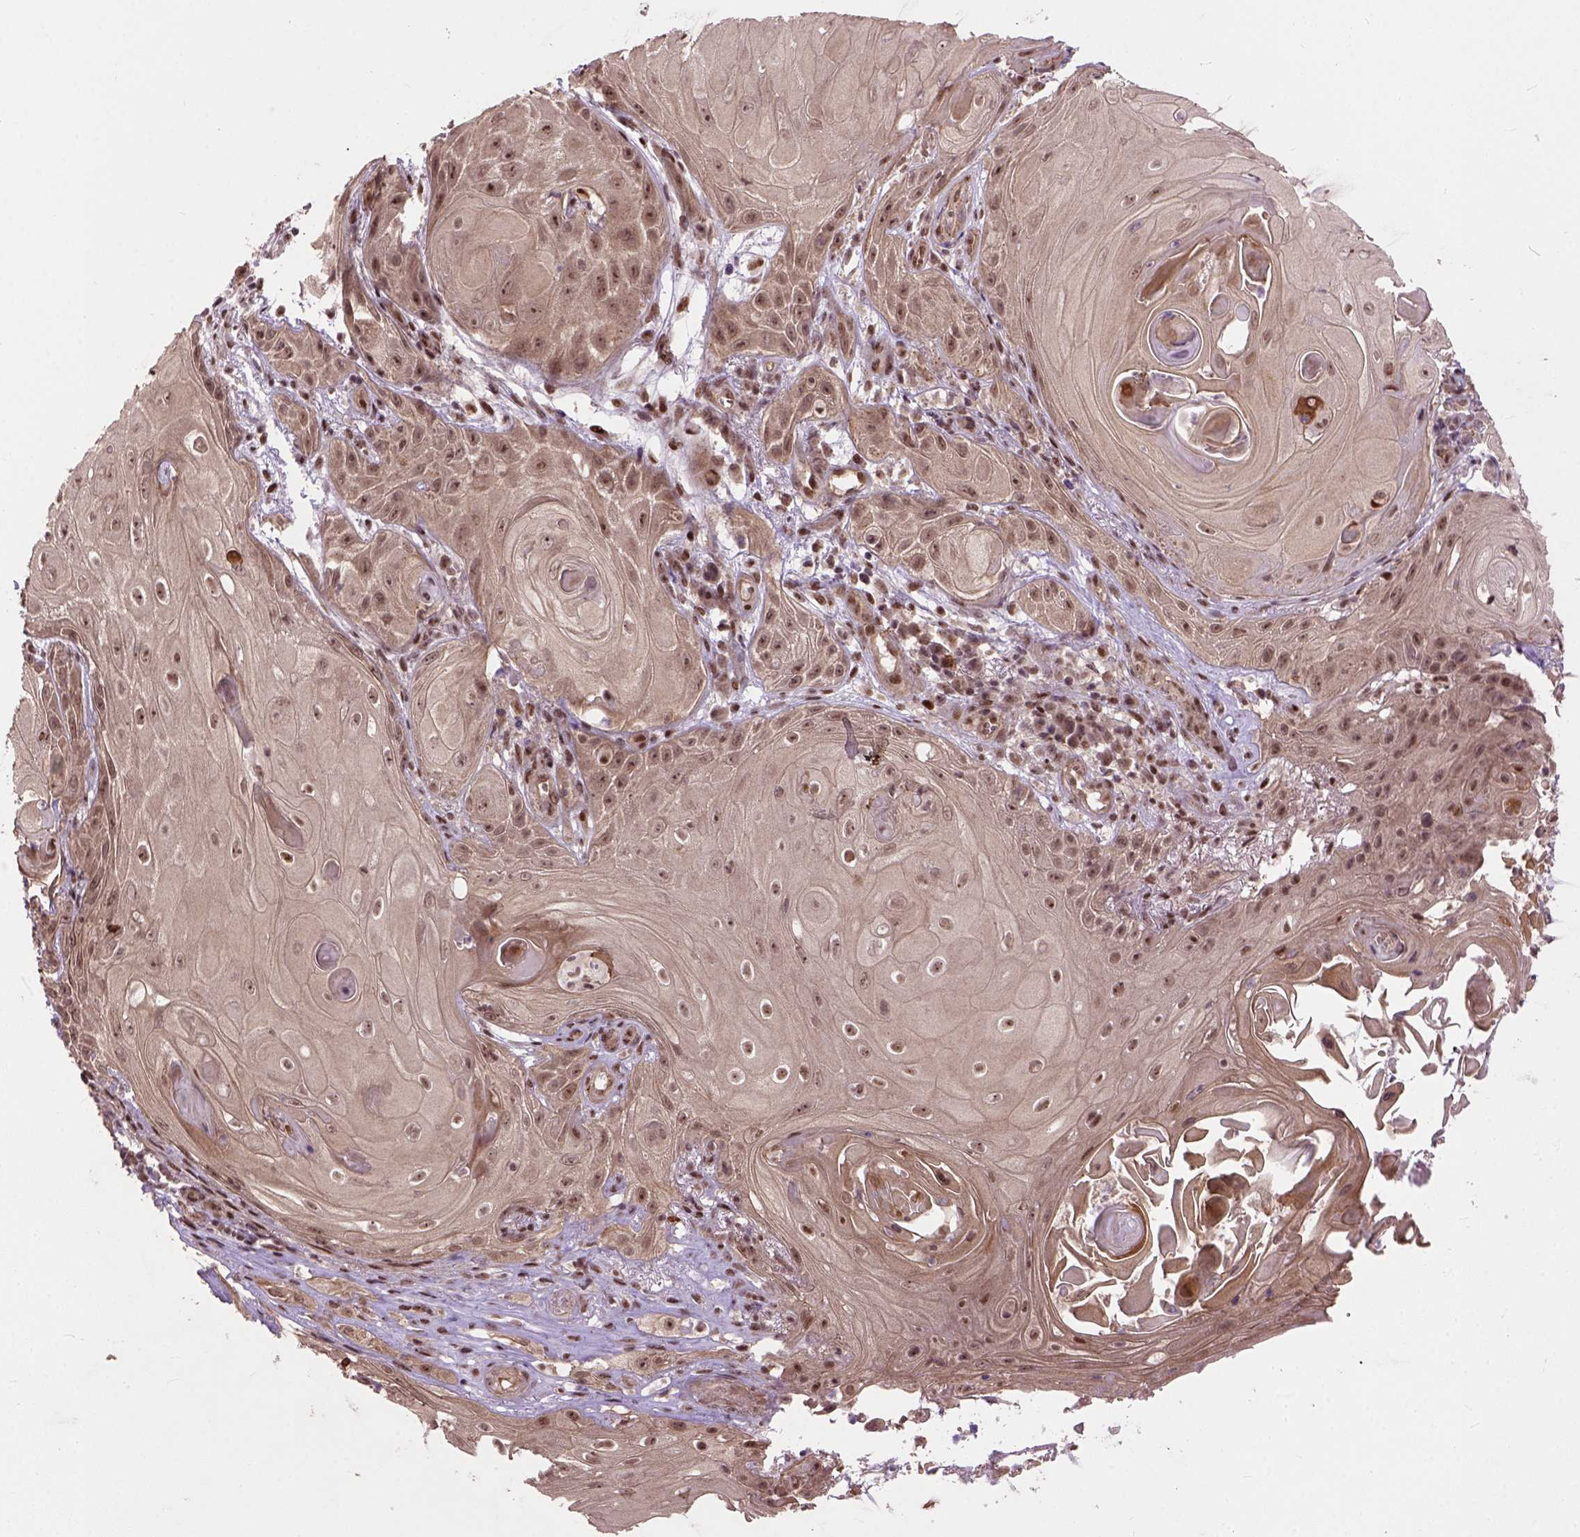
{"staining": {"intensity": "moderate", "quantity": ">75%", "location": "nuclear"}, "tissue": "skin cancer", "cell_type": "Tumor cells", "image_type": "cancer", "snomed": [{"axis": "morphology", "description": "Squamous cell carcinoma, NOS"}, {"axis": "topography", "description": "Skin"}], "caption": "Approximately >75% of tumor cells in skin cancer show moderate nuclear protein staining as visualized by brown immunohistochemical staining.", "gene": "ZNF630", "patient": {"sex": "male", "age": 62}}